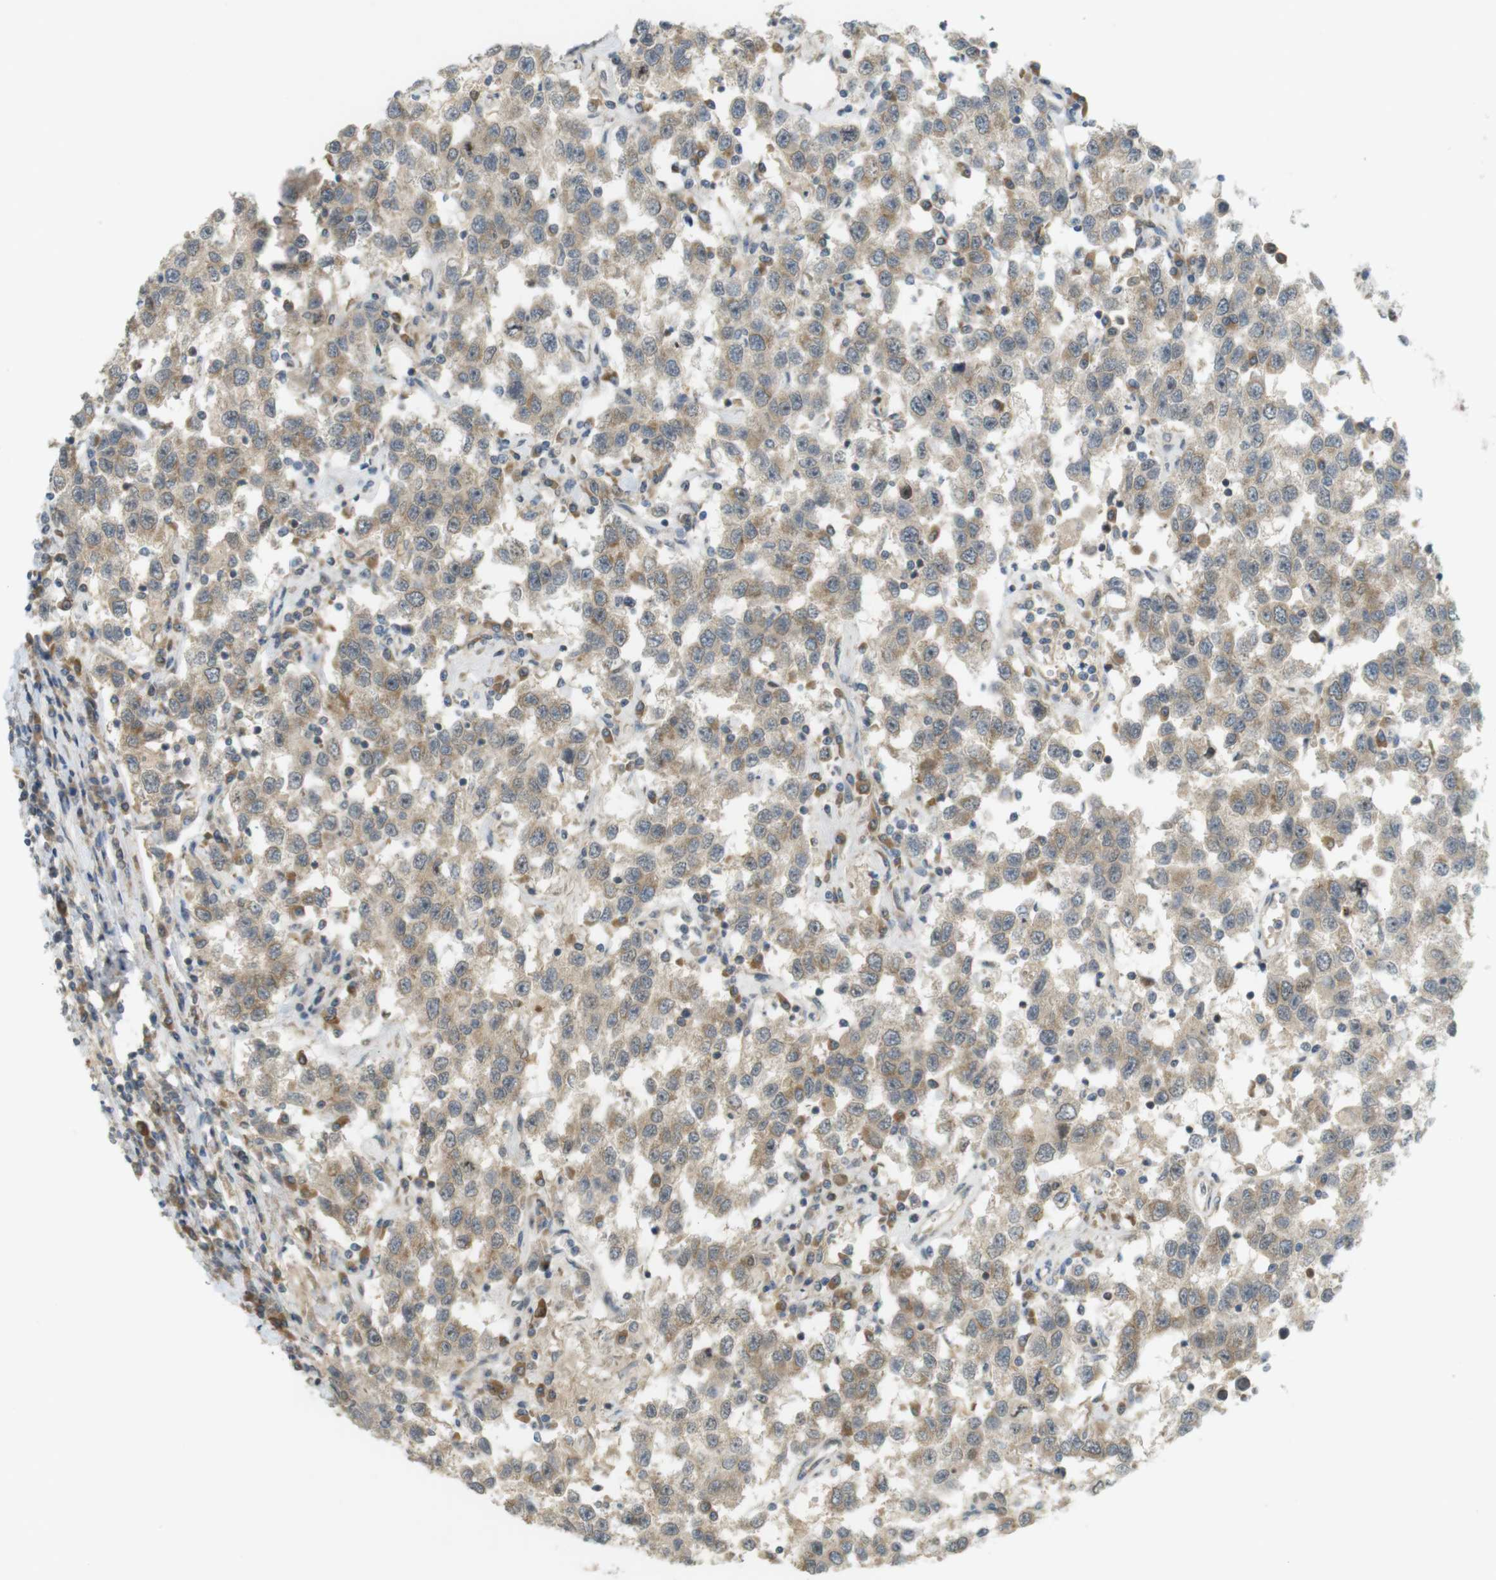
{"staining": {"intensity": "weak", "quantity": ">75%", "location": "cytoplasmic/membranous"}, "tissue": "testis cancer", "cell_type": "Tumor cells", "image_type": "cancer", "snomed": [{"axis": "morphology", "description": "Seminoma, NOS"}, {"axis": "topography", "description": "Testis"}], "caption": "Immunohistochemistry (IHC) of human testis seminoma shows low levels of weak cytoplasmic/membranous staining in approximately >75% of tumor cells.", "gene": "CLRN3", "patient": {"sex": "male", "age": 41}}